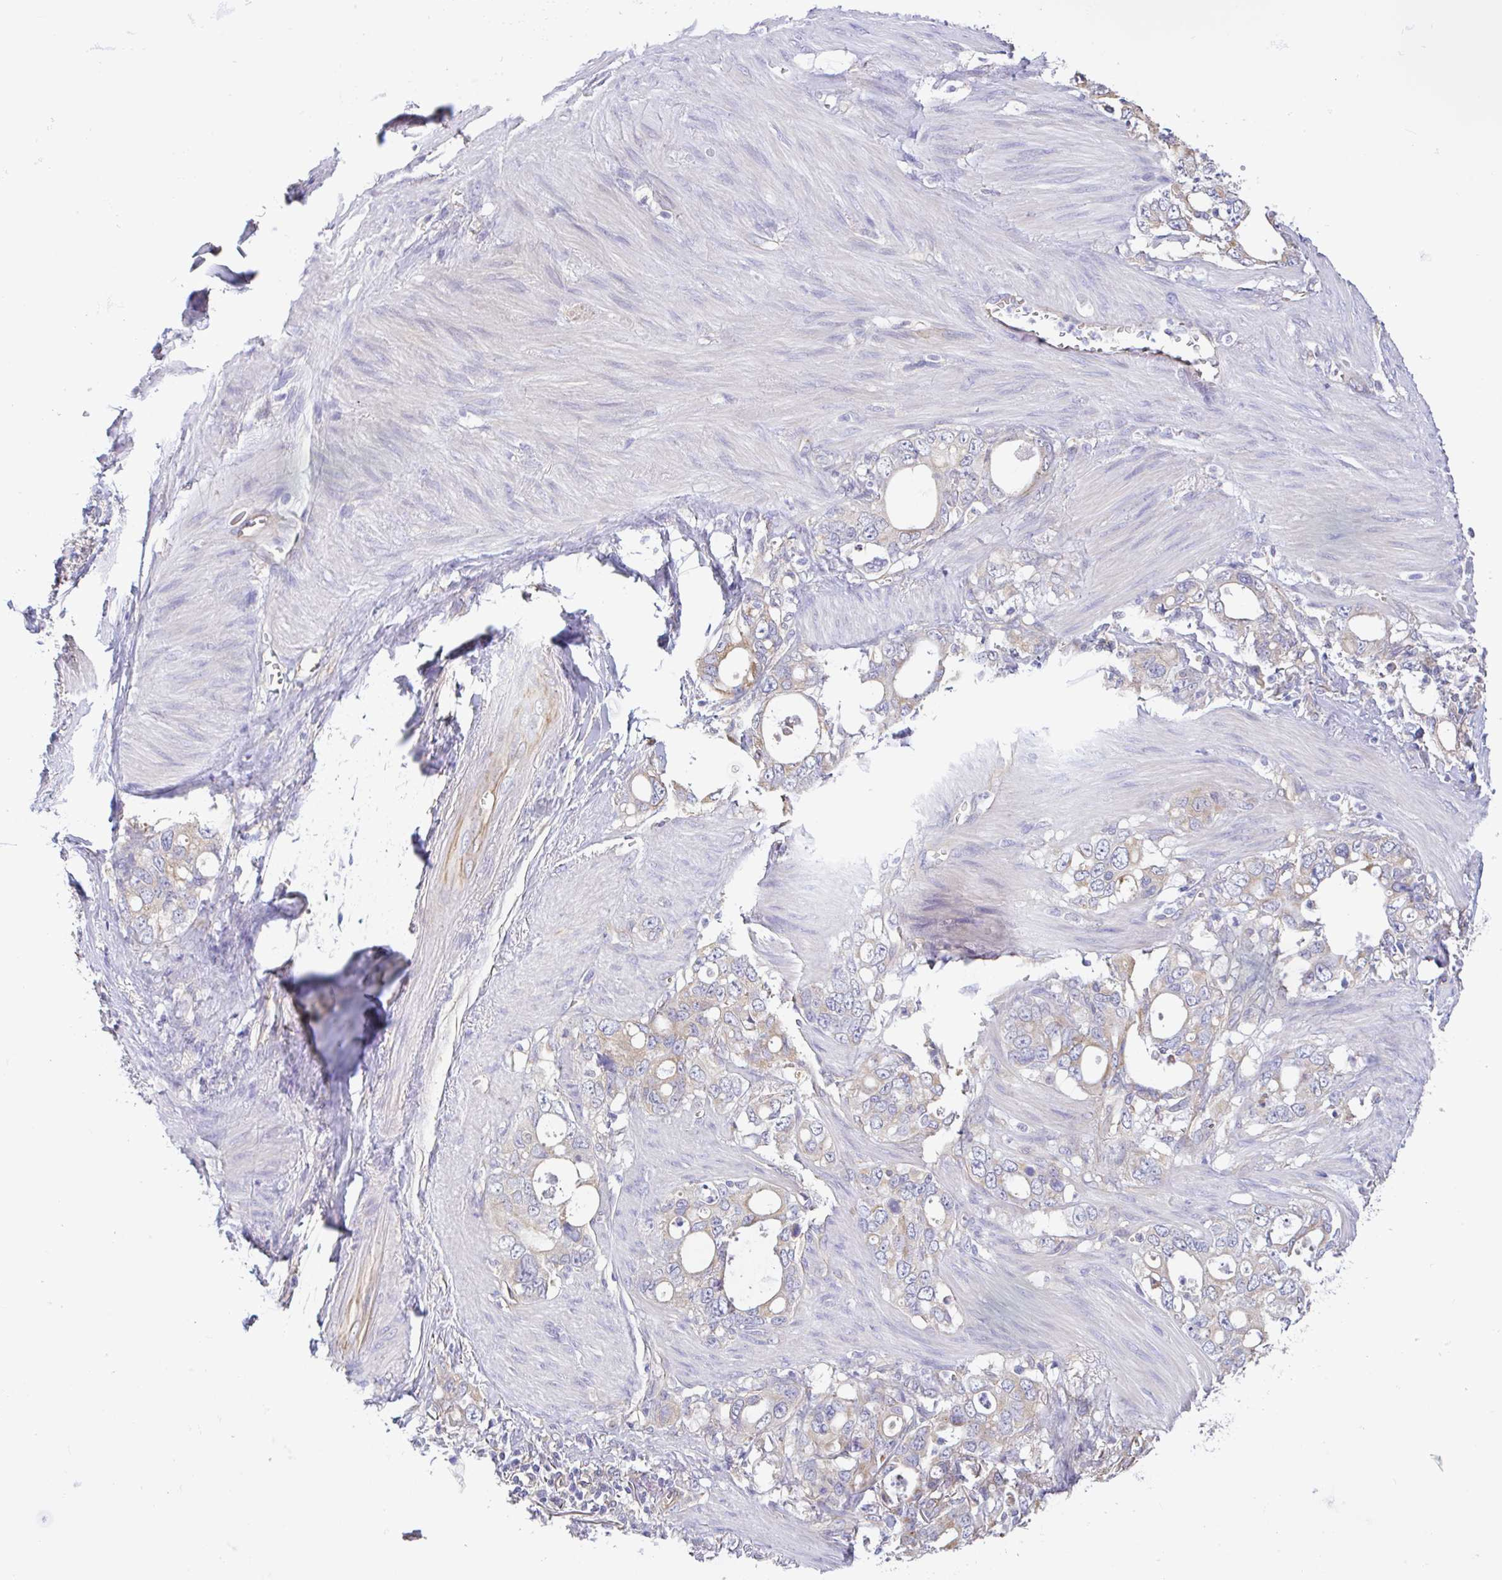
{"staining": {"intensity": "moderate", "quantity": "25%-75%", "location": "cytoplasmic/membranous"}, "tissue": "stomach cancer", "cell_type": "Tumor cells", "image_type": "cancer", "snomed": [{"axis": "morphology", "description": "Adenocarcinoma, NOS"}, {"axis": "topography", "description": "Stomach, upper"}], "caption": "This is a histology image of immunohistochemistry (IHC) staining of stomach cancer, which shows moderate expression in the cytoplasmic/membranous of tumor cells.", "gene": "PLCD4", "patient": {"sex": "male", "age": 74}}